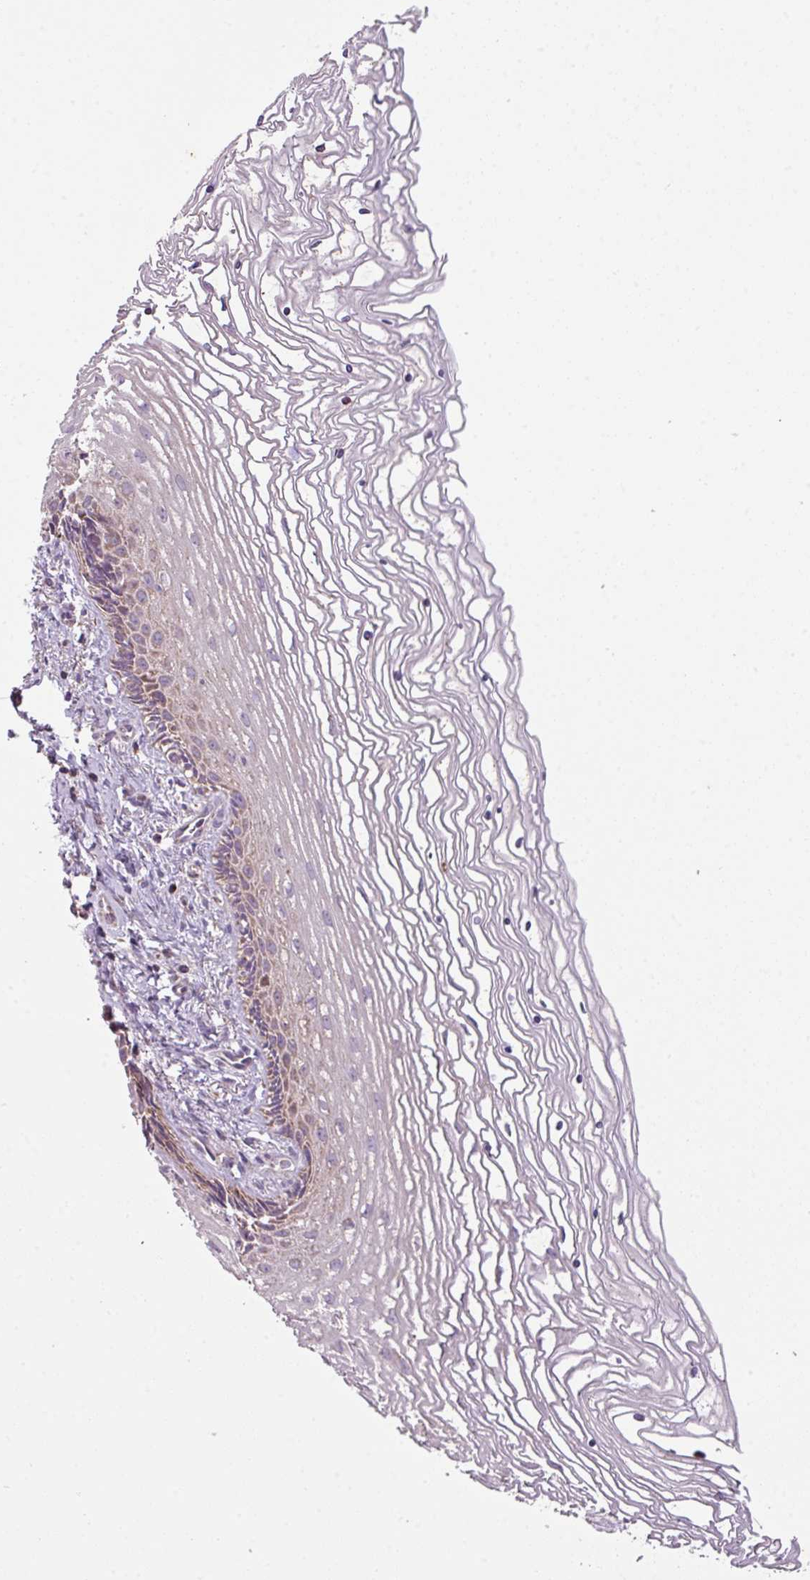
{"staining": {"intensity": "moderate", "quantity": "25%-75%", "location": "cytoplasmic/membranous"}, "tissue": "cervix", "cell_type": "Glandular cells", "image_type": "normal", "snomed": [{"axis": "morphology", "description": "Normal tissue, NOS"}, {"axis": "topography", "description": "Cervix"}], "caption": "The histopathology image reveals staining of normal cervix, revealing moderate cytoplasmic/membranous protein expression (brown color) within glandular cells.", "gene": "ENSG00000260170", "patient": {"sex": "female", "age": 47}}